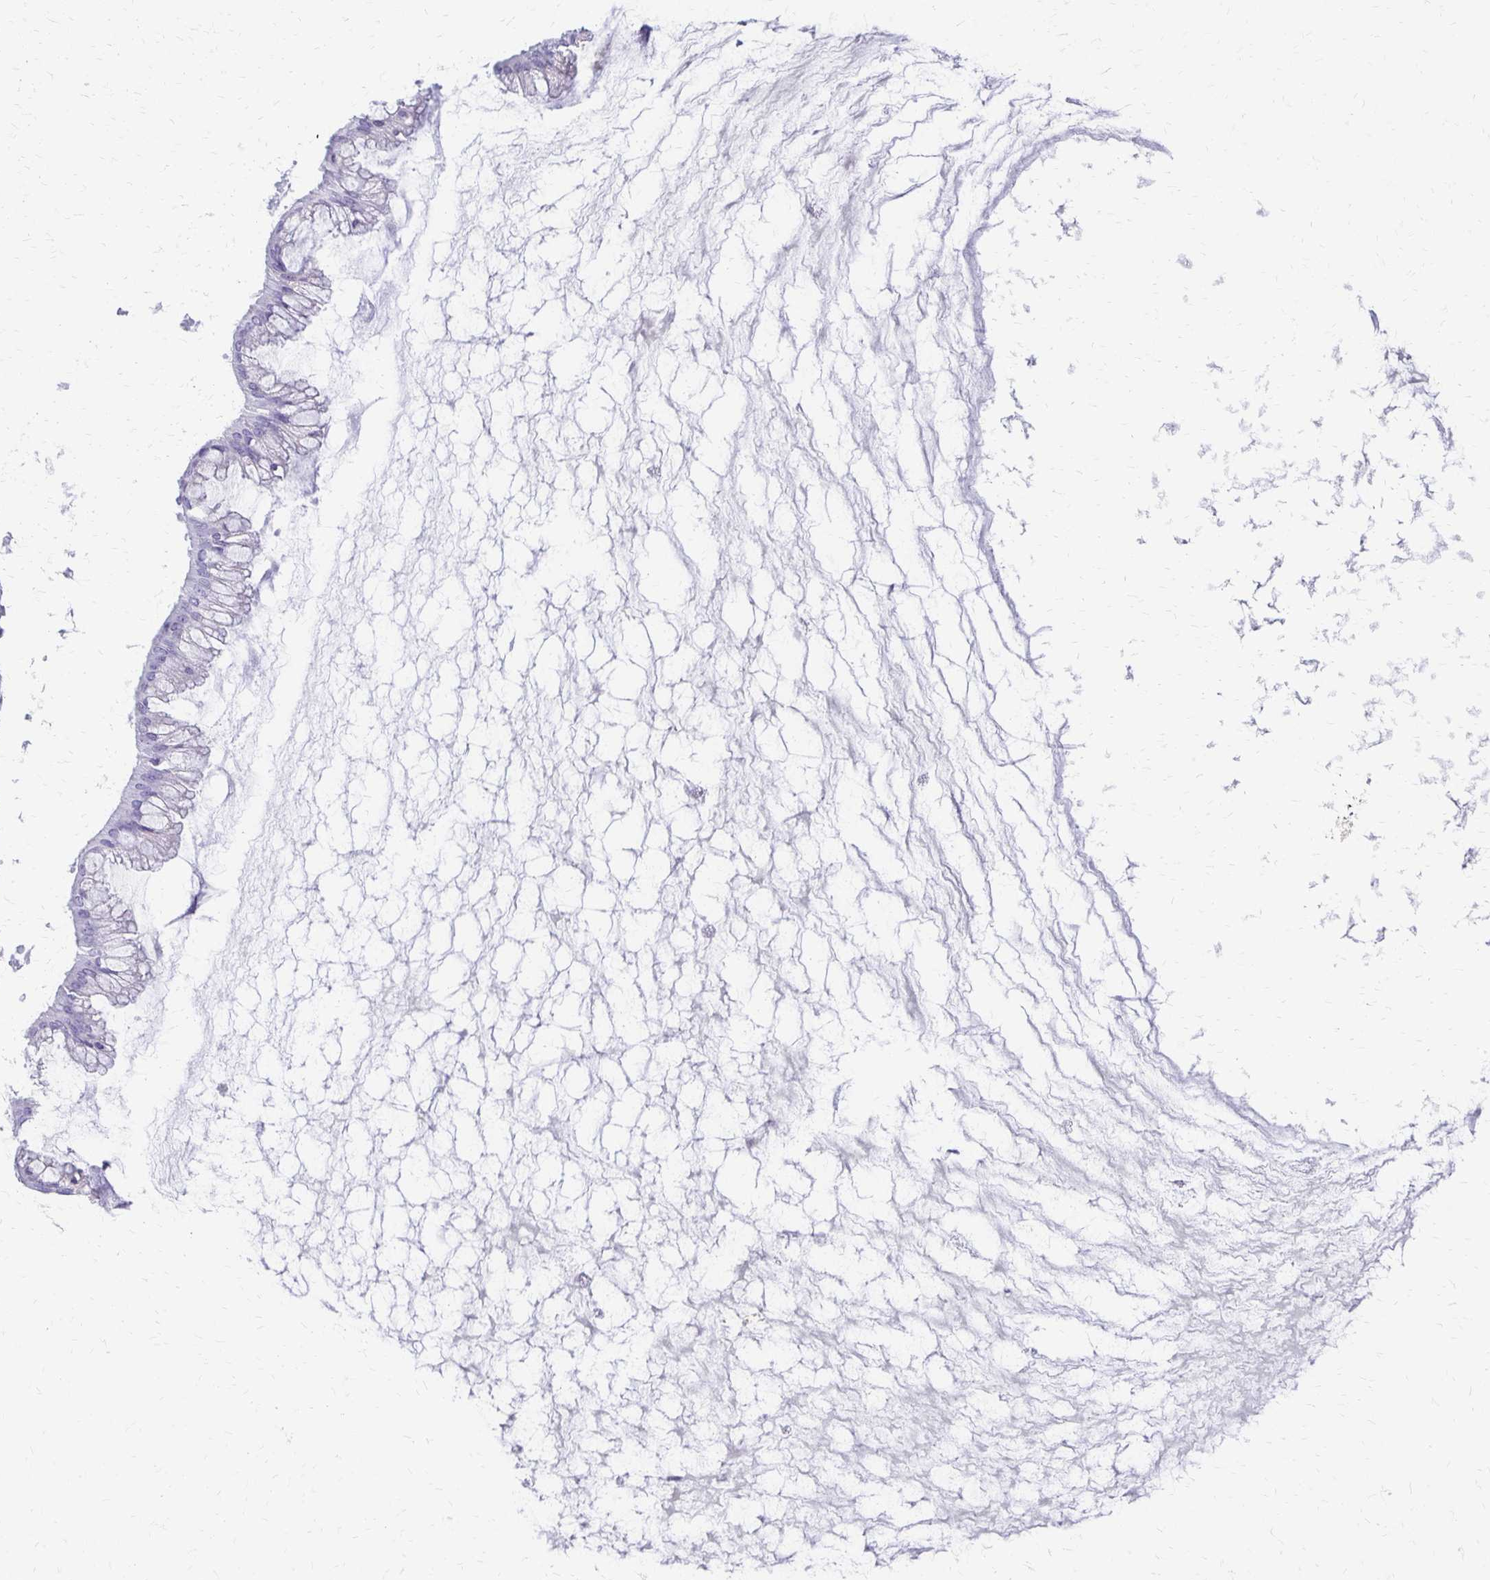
{"staining": {"intensity": "negative", "quantity": "none", "location": "none"}, "tissue": "ovarian cancer", "cell_type": "Tumor cells", "image_type": "cancer", "snomed": [{"axis": "morphology", "description": "Cystadenocarcinoma, mucinous, NOS"}, {"axis": "topography", "description": "Ovary"}], "caption": "Tumor cells are negative for brown protein staining in mucinous cystadenocarcinoma (ovarian).", "gene": "IVL", "patient": {"sex": "female", "age": 73}}